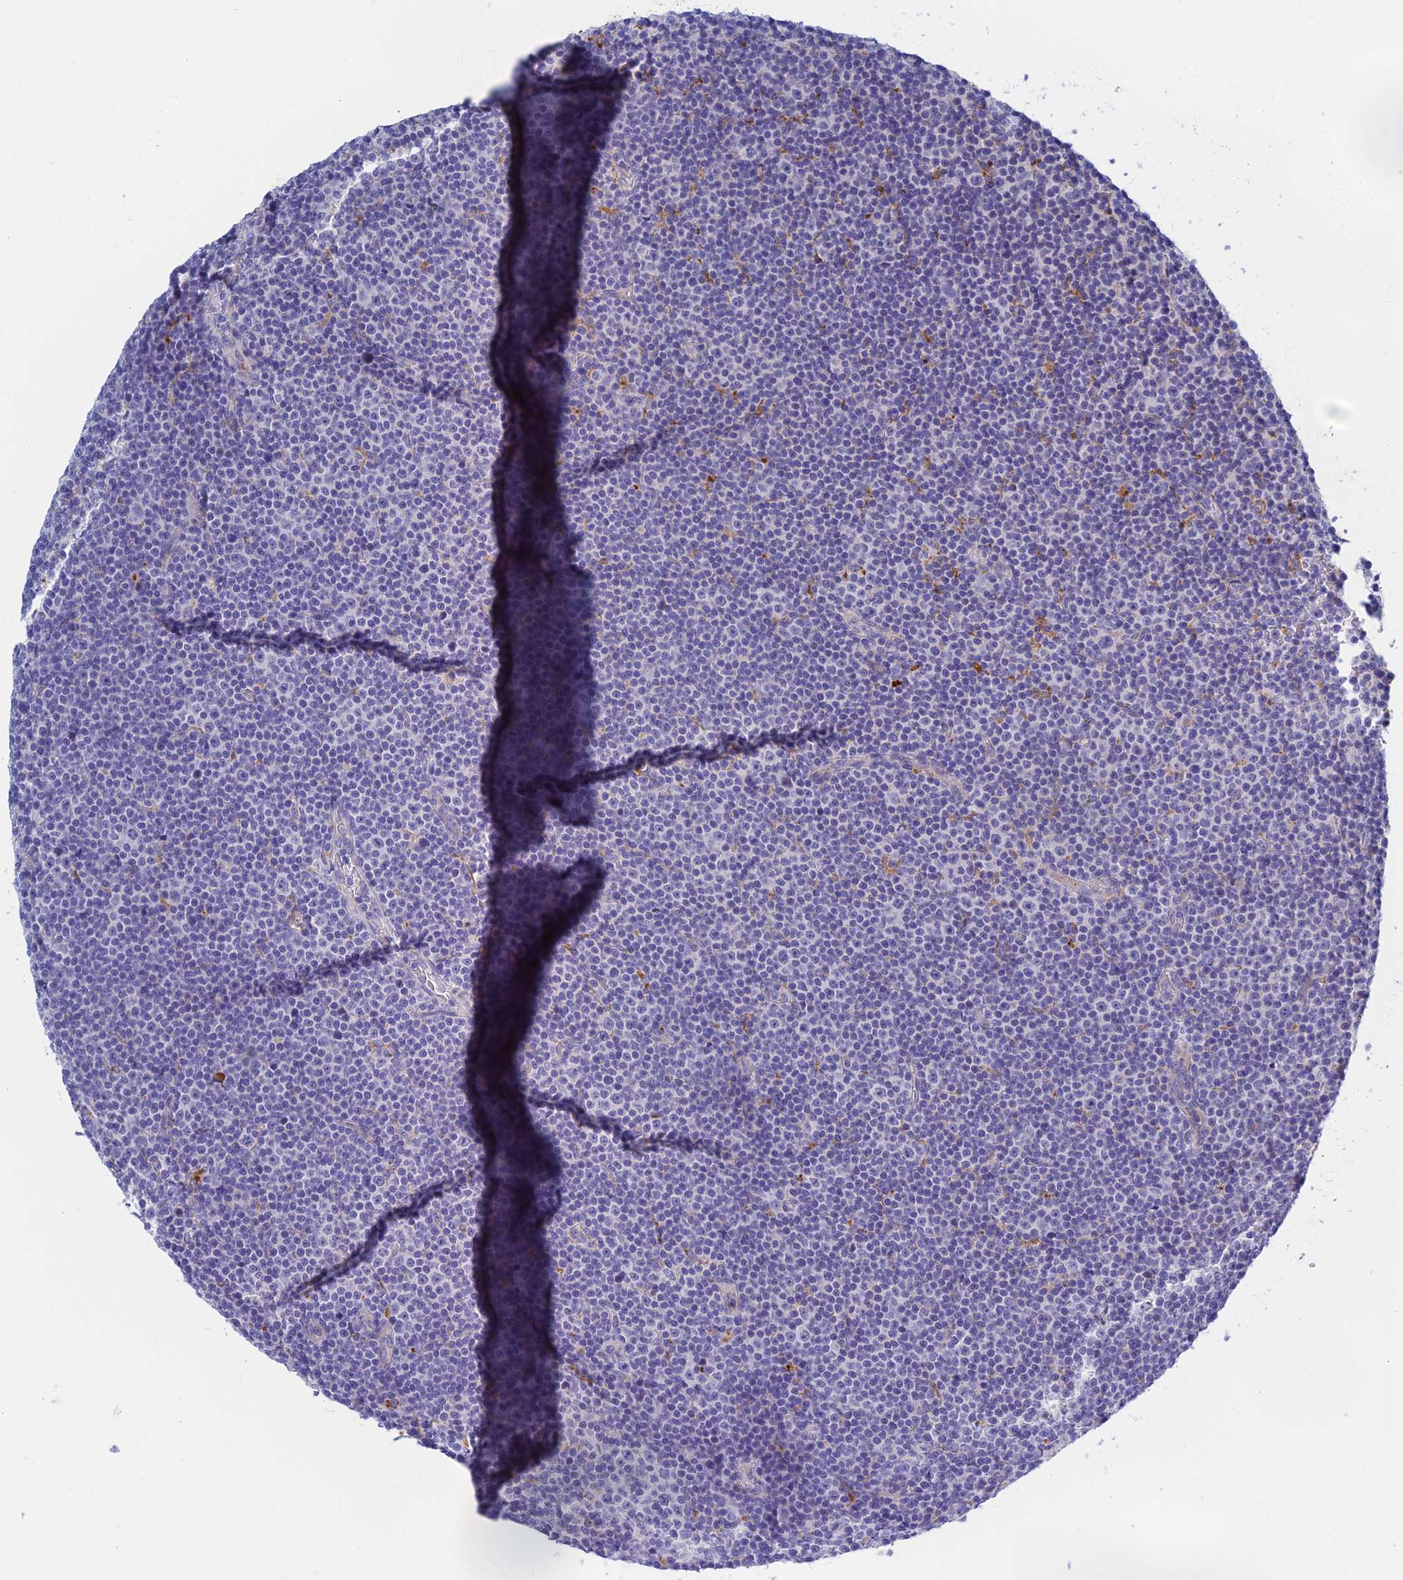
{"staining": {"intensity": "negative", "quantity": "none", "location": "none"}, "tissue": "lymphoma", "cell_type": "Tumor cells", "image_type": "cancer", "snomed": [{"axis": "morphology", "description": "Malignant lymphoma, non-Hodgkin's type, Low grade"}, {"axis": "topography", "description": "Lymph node"}], "caption": "Immunohistochemical staining of malignant lymphoma, non-Hodgkin's type (low-grade) demonstrates no significant expression in tumor cells.", "gene": "RPGRIP1L", "patient": {"sex": "female", "age": 67}}